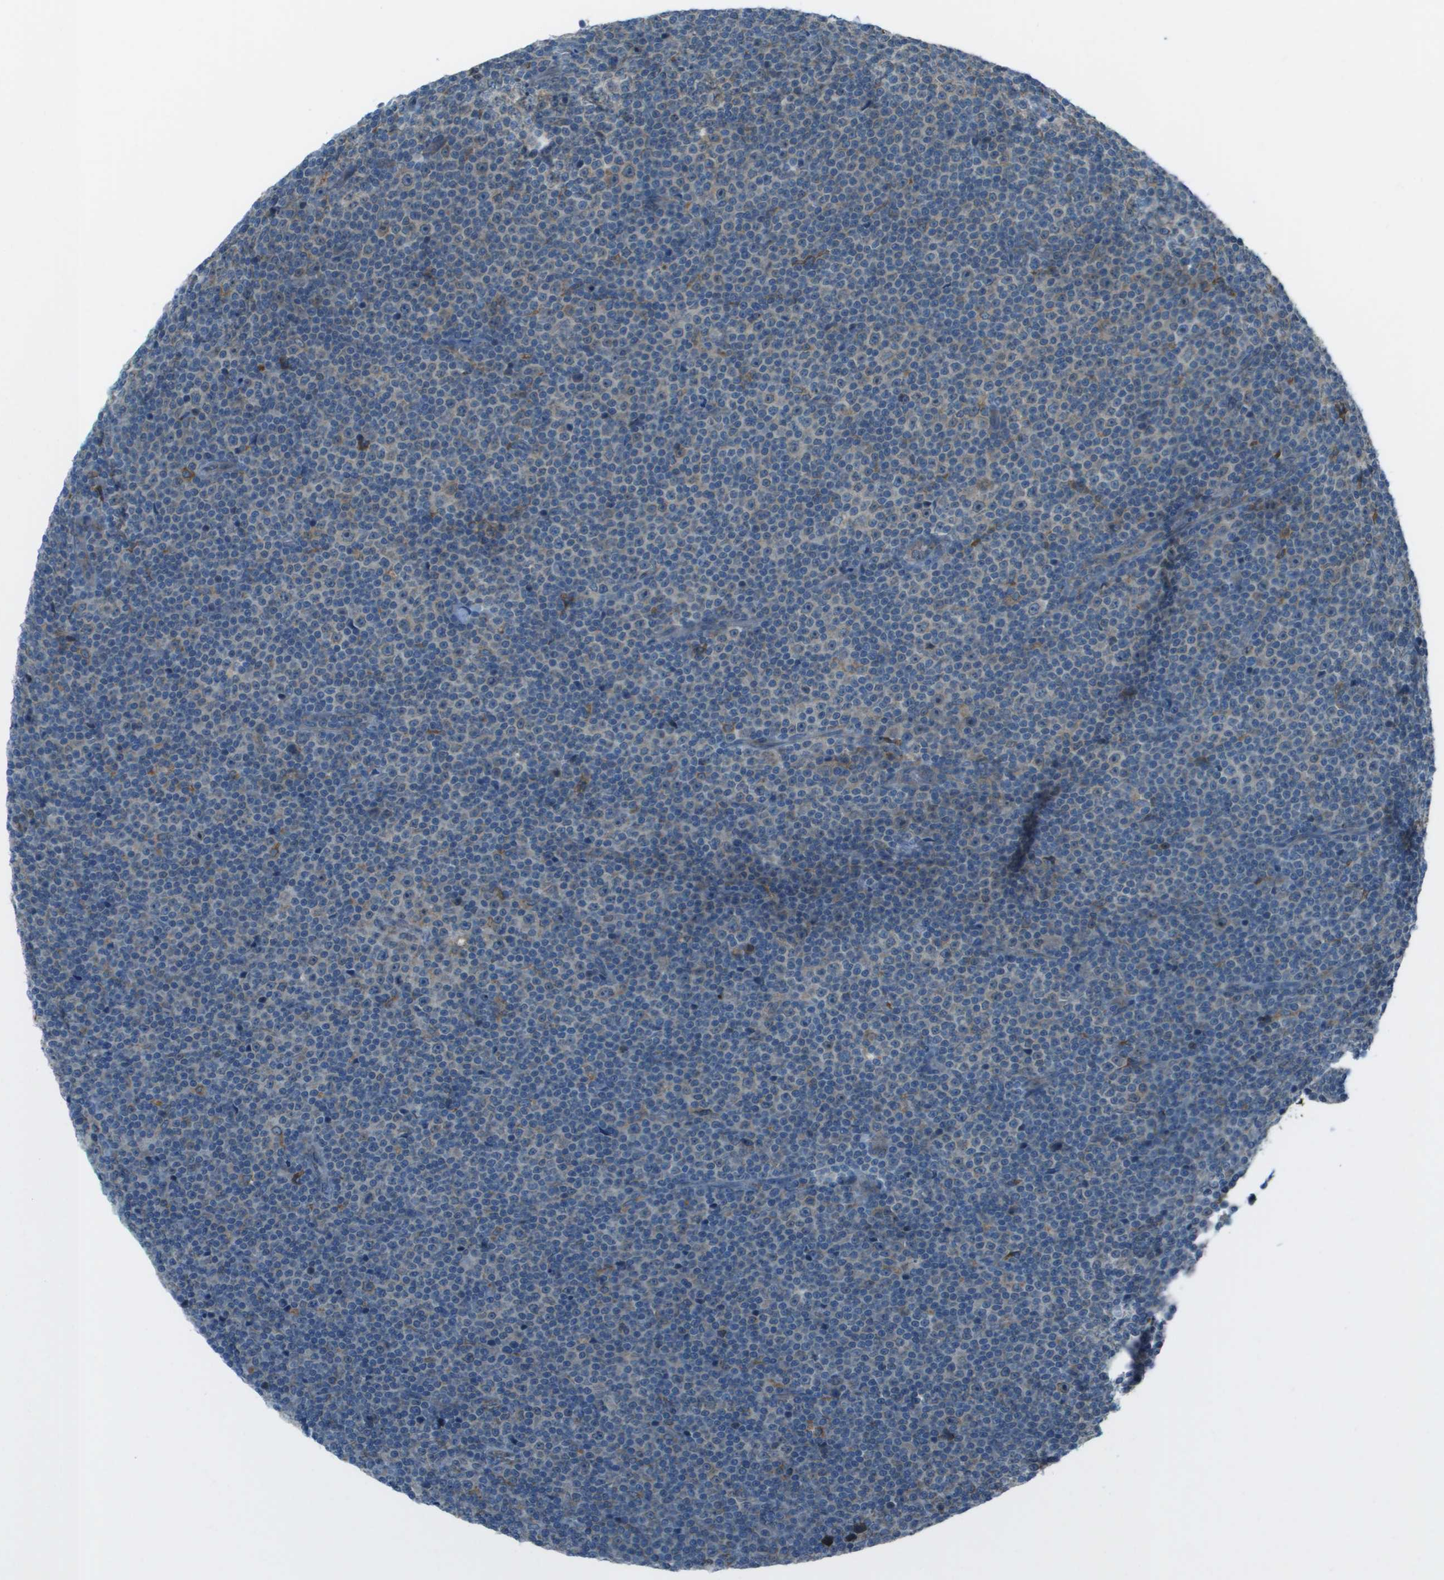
{"staining": {"intensity": "negative", "quantity": "none", "location": "none"}, "tissue": "lymphoma", "cell_type": "Tumor cells", "image_type": "cancer", "snomed": [{"axis": "morphology", "description": "Malignant lymphoma, non-Hodgkin's type, Low grade"}, {"axis": "topography", "description": "Lymph node"}], "caption": "IHC micrograph of neoplastic tissue: lymphoma stained with DAB displays no significant protein expression in tumor cells.", "gene": "UTS2", "patient": {"sex": "female", "age": 67}}